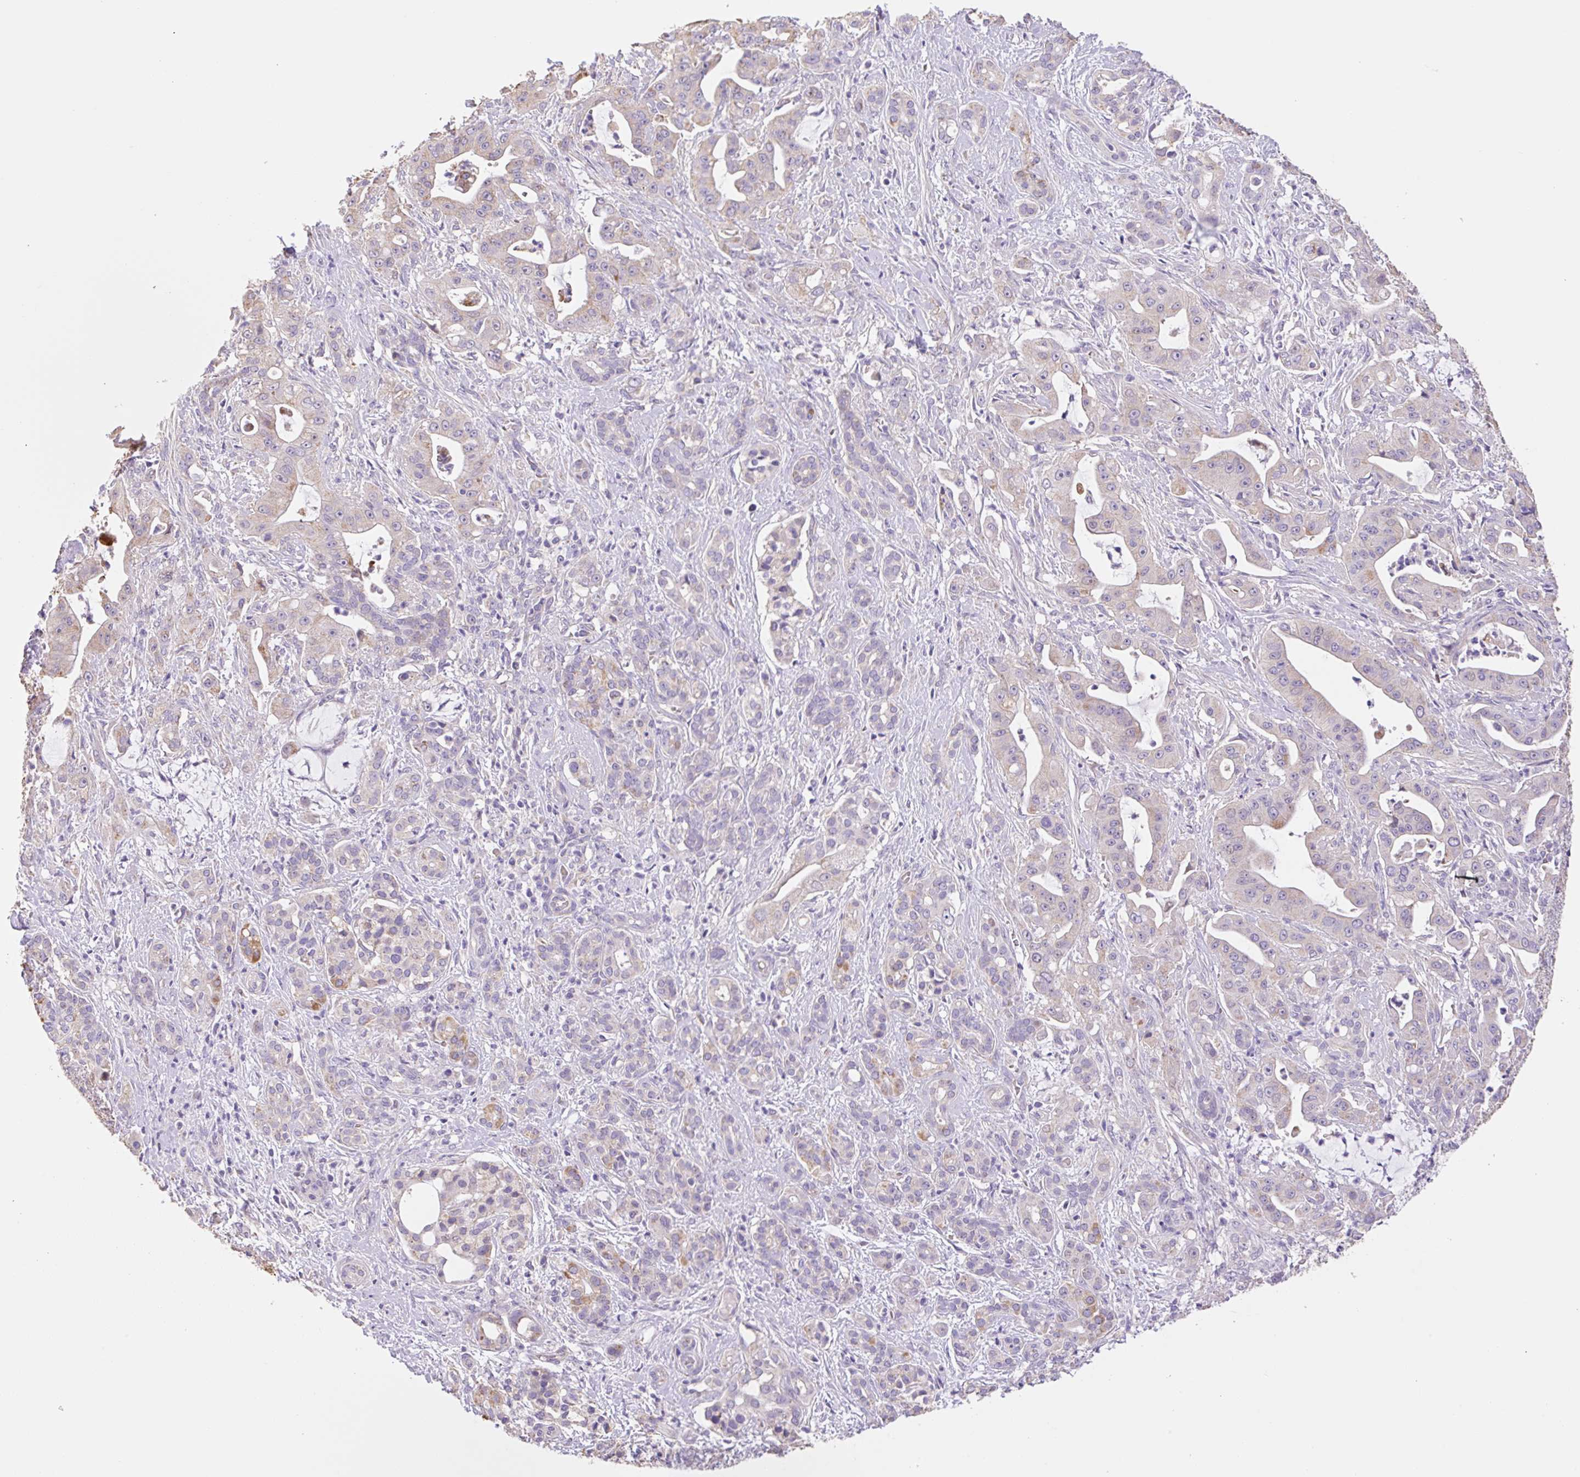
{"staining": {"intensity": "negative", "quantity": "none", "location": "none"}, "tissue": "pancreatic cancer", "cell_type": "Tumor cells", "image_type": "cancer", "snomed": [{"axis": "morphology", "description": "Adenocarcinoma, NOS"}, {"axis": "topography", "description": "Pancreas"}], "caption": "Immunohistochemistry (IHC) micrograph of neoplastic tissue: pancreatic cancer (adenocarcinoma) stained with DAB (3,3'-diaminobenzidine) exhibits no significant protein positivity in tumor cells.", "gene": "COPZ2", "patient": {"sex": "male", "age": 57}}